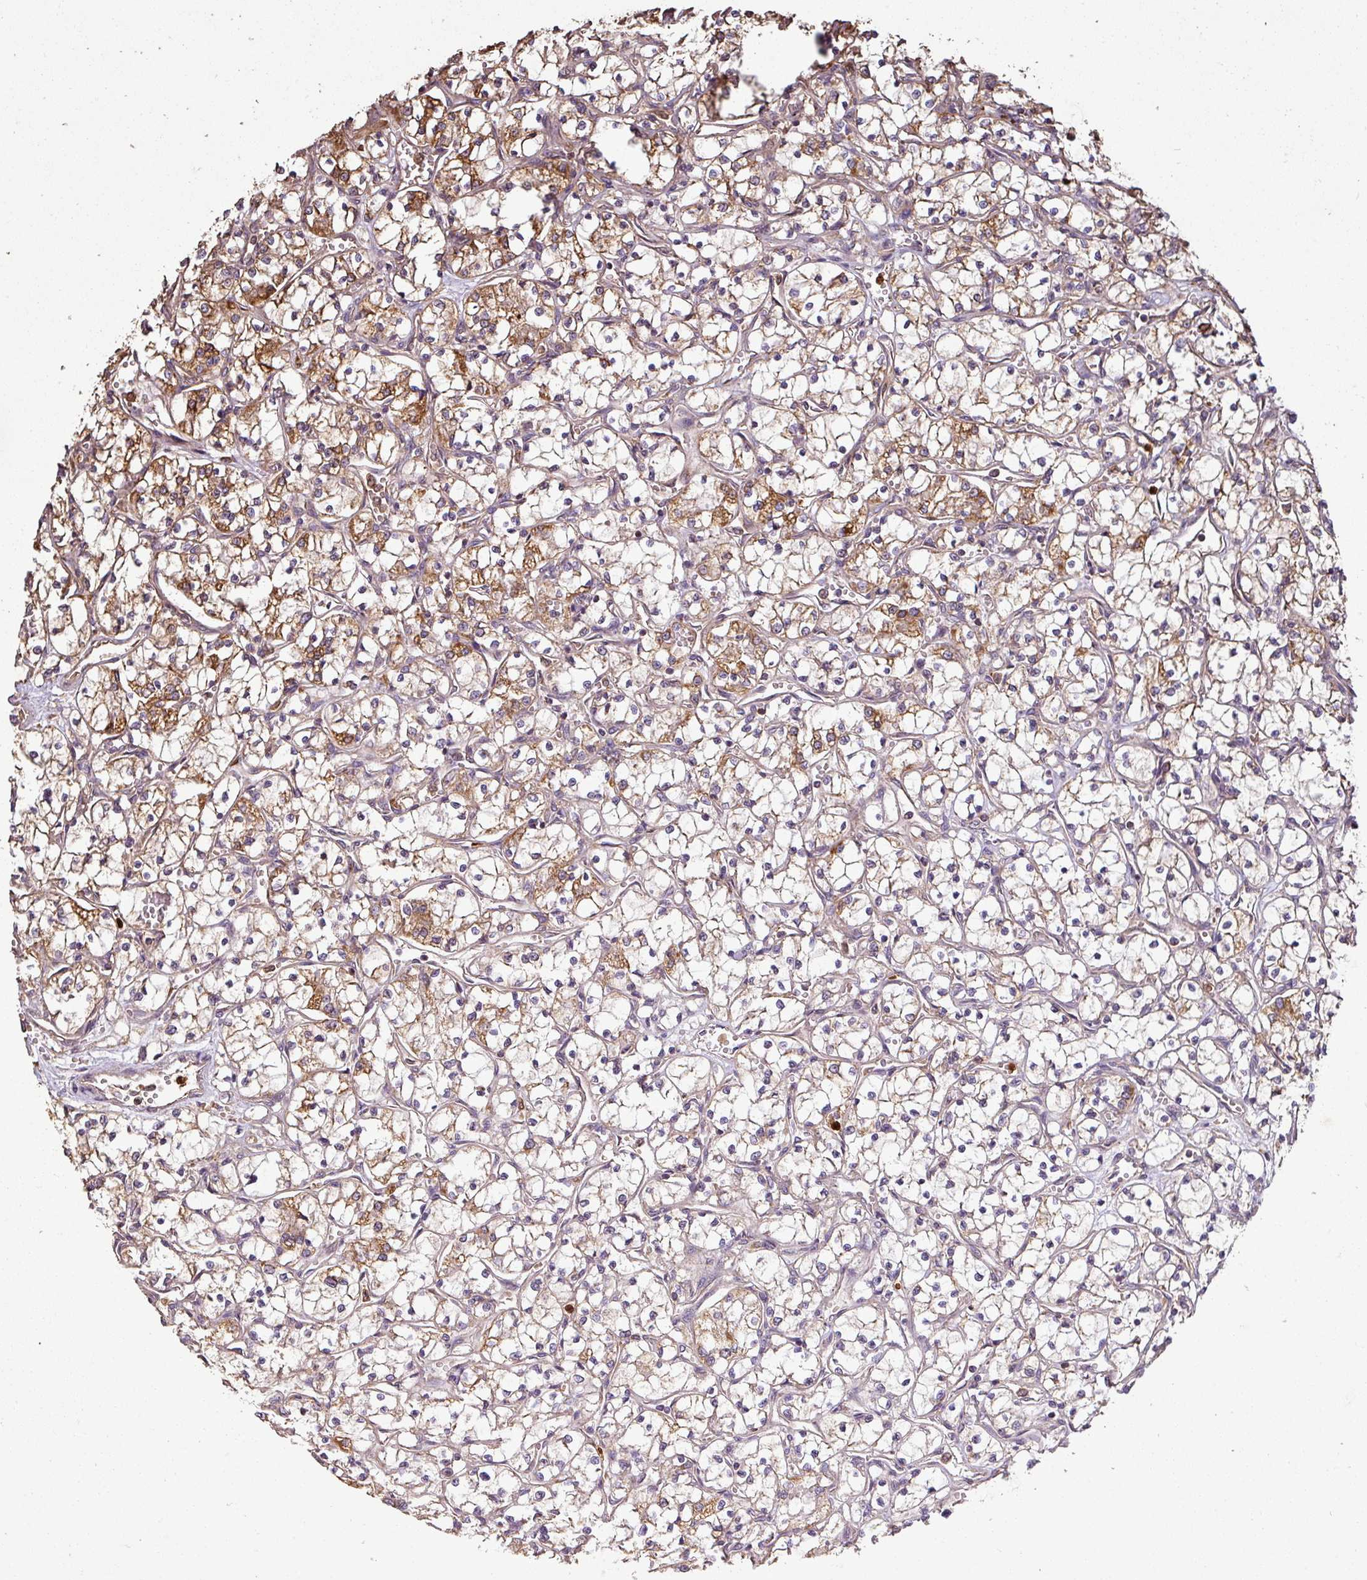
{"staining": {"intensity": "moderate", "quantity": "25%-75%", "location": "cytoplasmic/membranous"}, "tissue": "renal cancer", "cell_type": "Tumor cells", "image_type": "cancer", "snomed": [{"axis": "morphology", "description": "Adenocarcinoma, NOS"}, {"axis": "topography", "description": "Kidney"}], "caption": "Immunohistochemical staining of adenocarcinoma (renal) displays medium levels of moderate cytoplasmic/membranous protein expression in about 25%-75% of tumor cells. (DAB IHC with brightfield microscopy, high magnification).", "gene": "PLEKHM1", "patient": {"sex": "female", "age": 69}}